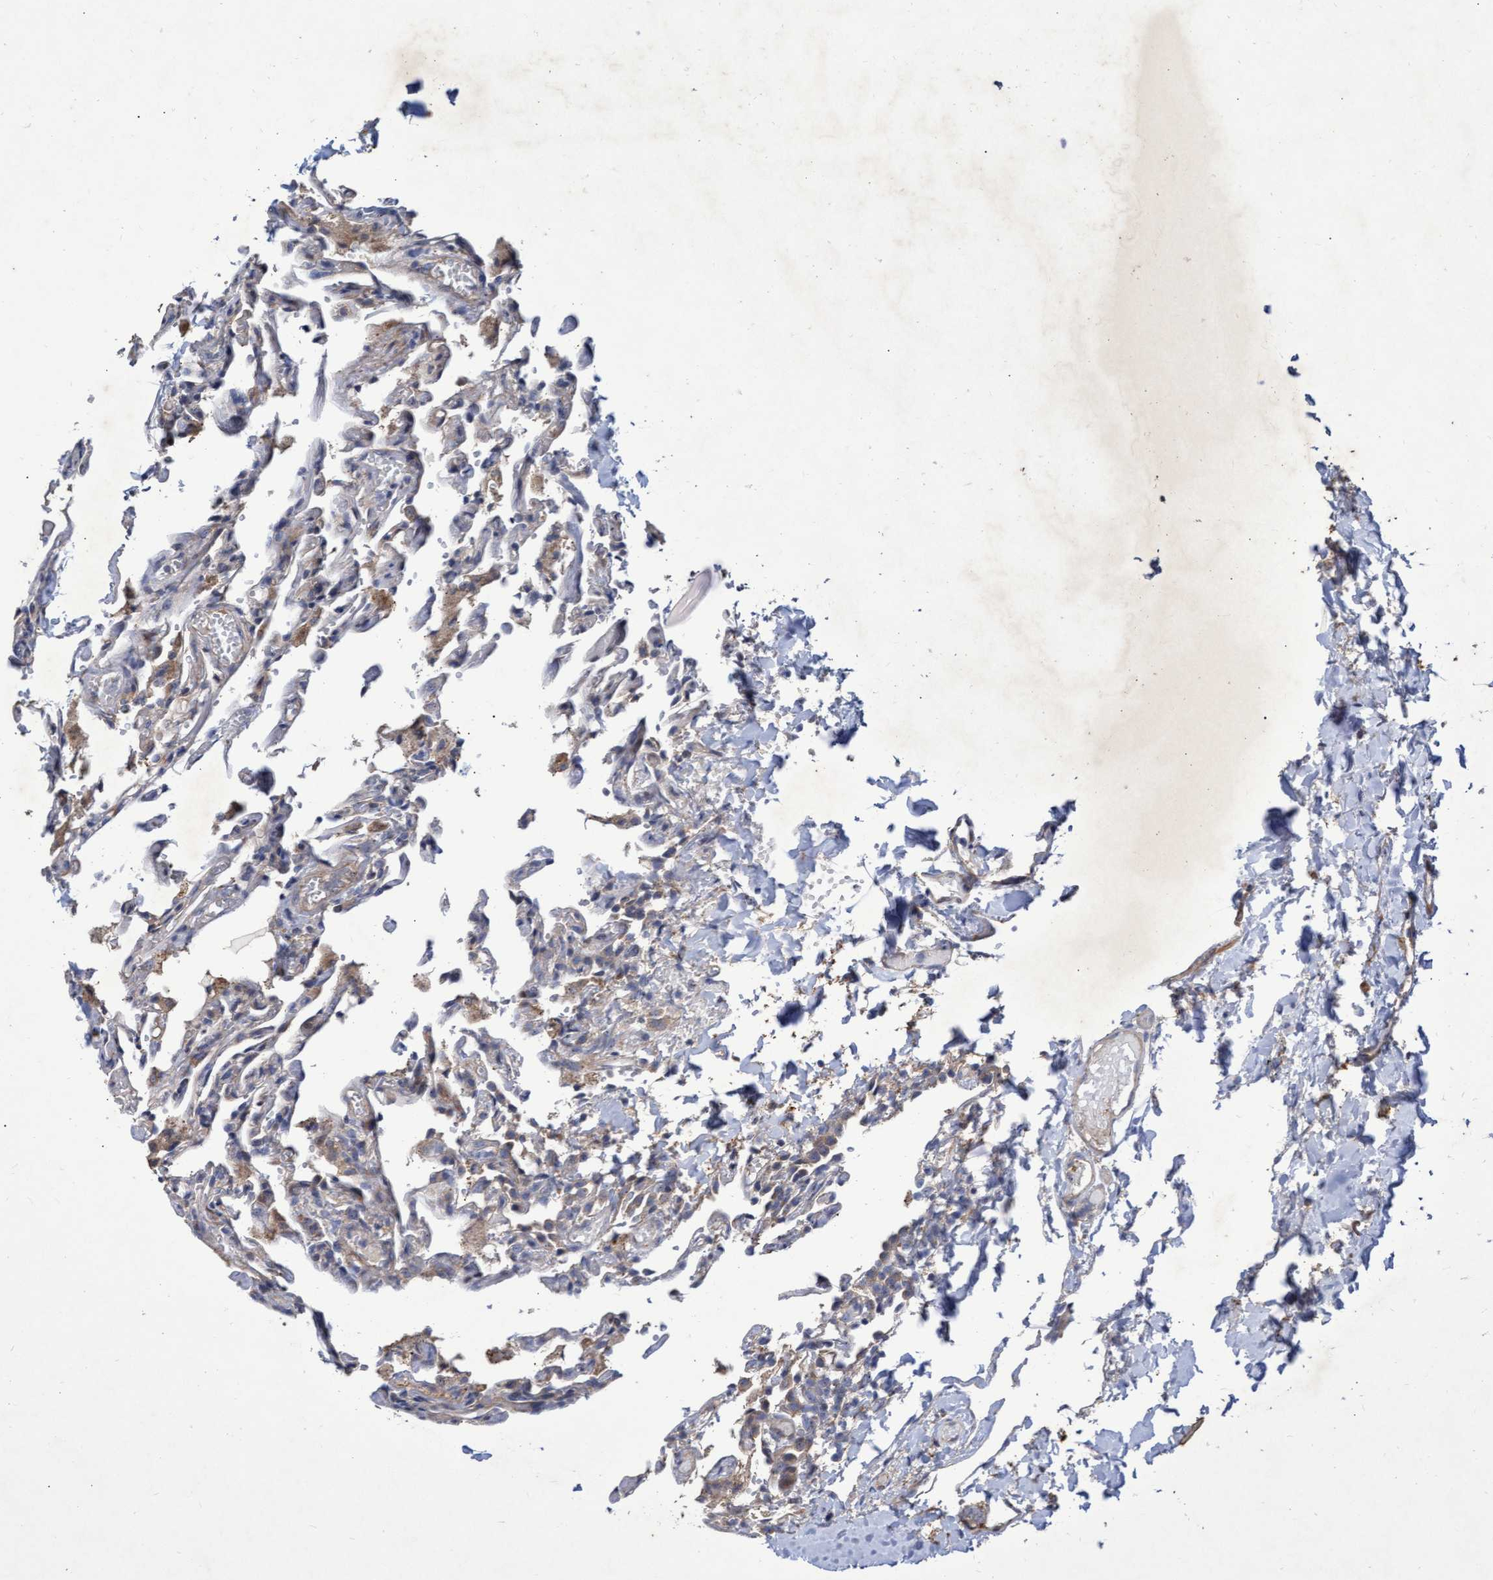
{"staining": {"intensity": "weak", "quantity": "<25%", "location": "cytoplasmic/membranous"}, "tissue": "lung", "cell_type": "Alveolar cells", "image_type": "normal", "snomed": [{"axis": "morphology", "description": "Normal tissue, NOS"}, {"axis": "topography", "description": "Lung"}], "caption": "High magnification brightfield microscopy of benign lung stained with DAB (3,3'-diaminobenzidine) (brown) and counterstained with hematoxylin (blue): alveolar cells show no significant staining. (IHC, brightfield microscopy, high magnification).", "gene": "ABCF2", "patient": {"sex": "male", "age": 21}}